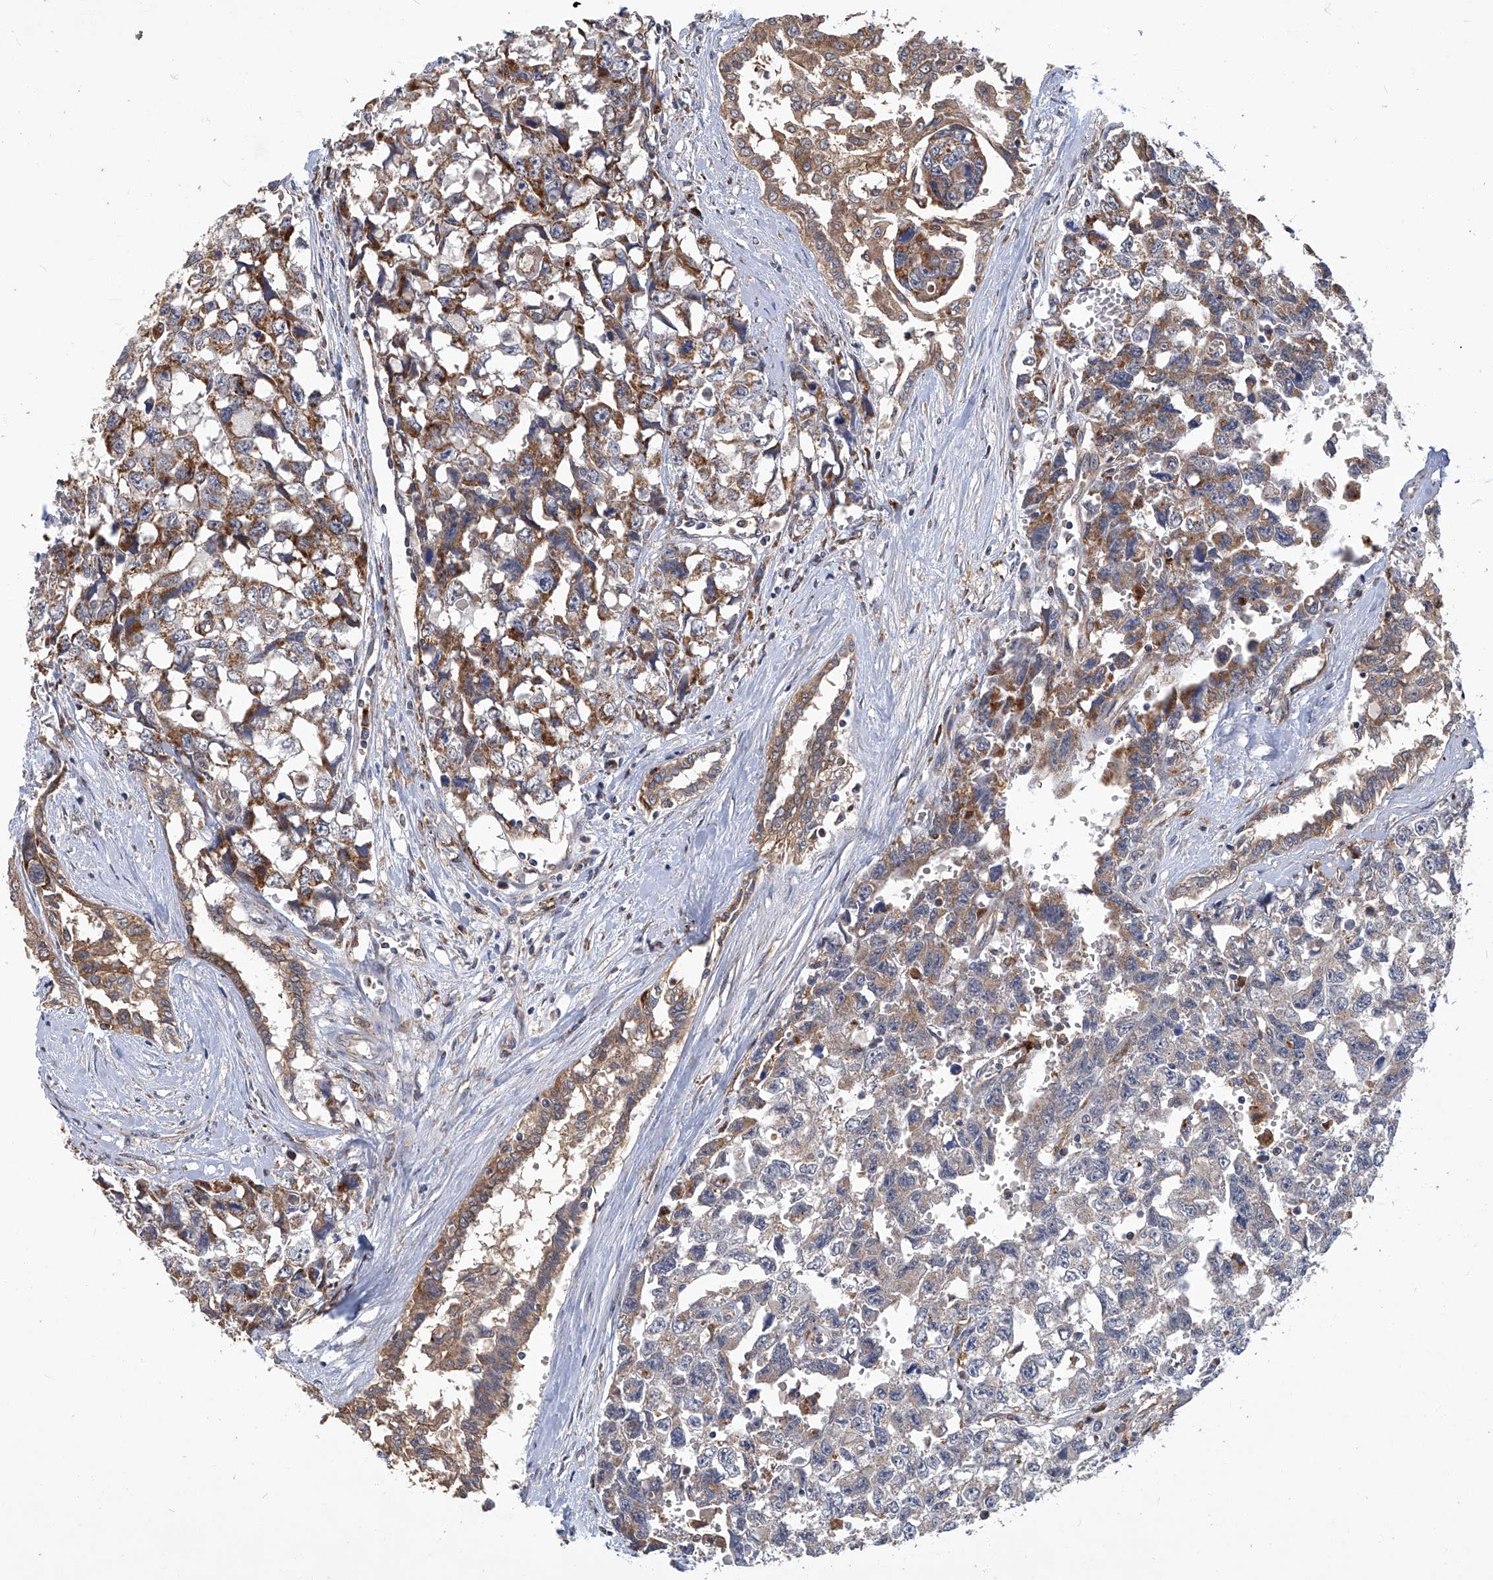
{"staining": {"intensity": "moderate", "quantity": "25%-75%", "location": "cytoplasmic/membranous"}, "tissue": "testis cancer", "cell_type": "Tumor cells", "image_type": "cancer", "snomed": [{"axis": "morphology", "description": "Carcinoma, Embryonal, NOS"}, {"axis": "topography", "description": "Testis"}], "caption": "Immunohistochemical staining of human testis embryonal carcinoma exhibits moderate cytoplasmic/membranous protein positivity in approximately 25%-75% of tumor cells. The staining is performed using DAB brown chromogen to label protein expression. The nuclei are counter-stained blue using hematoxylin.", "gene": "TNFRSF13B", "patient": {"sex": "male", "age": 31}}